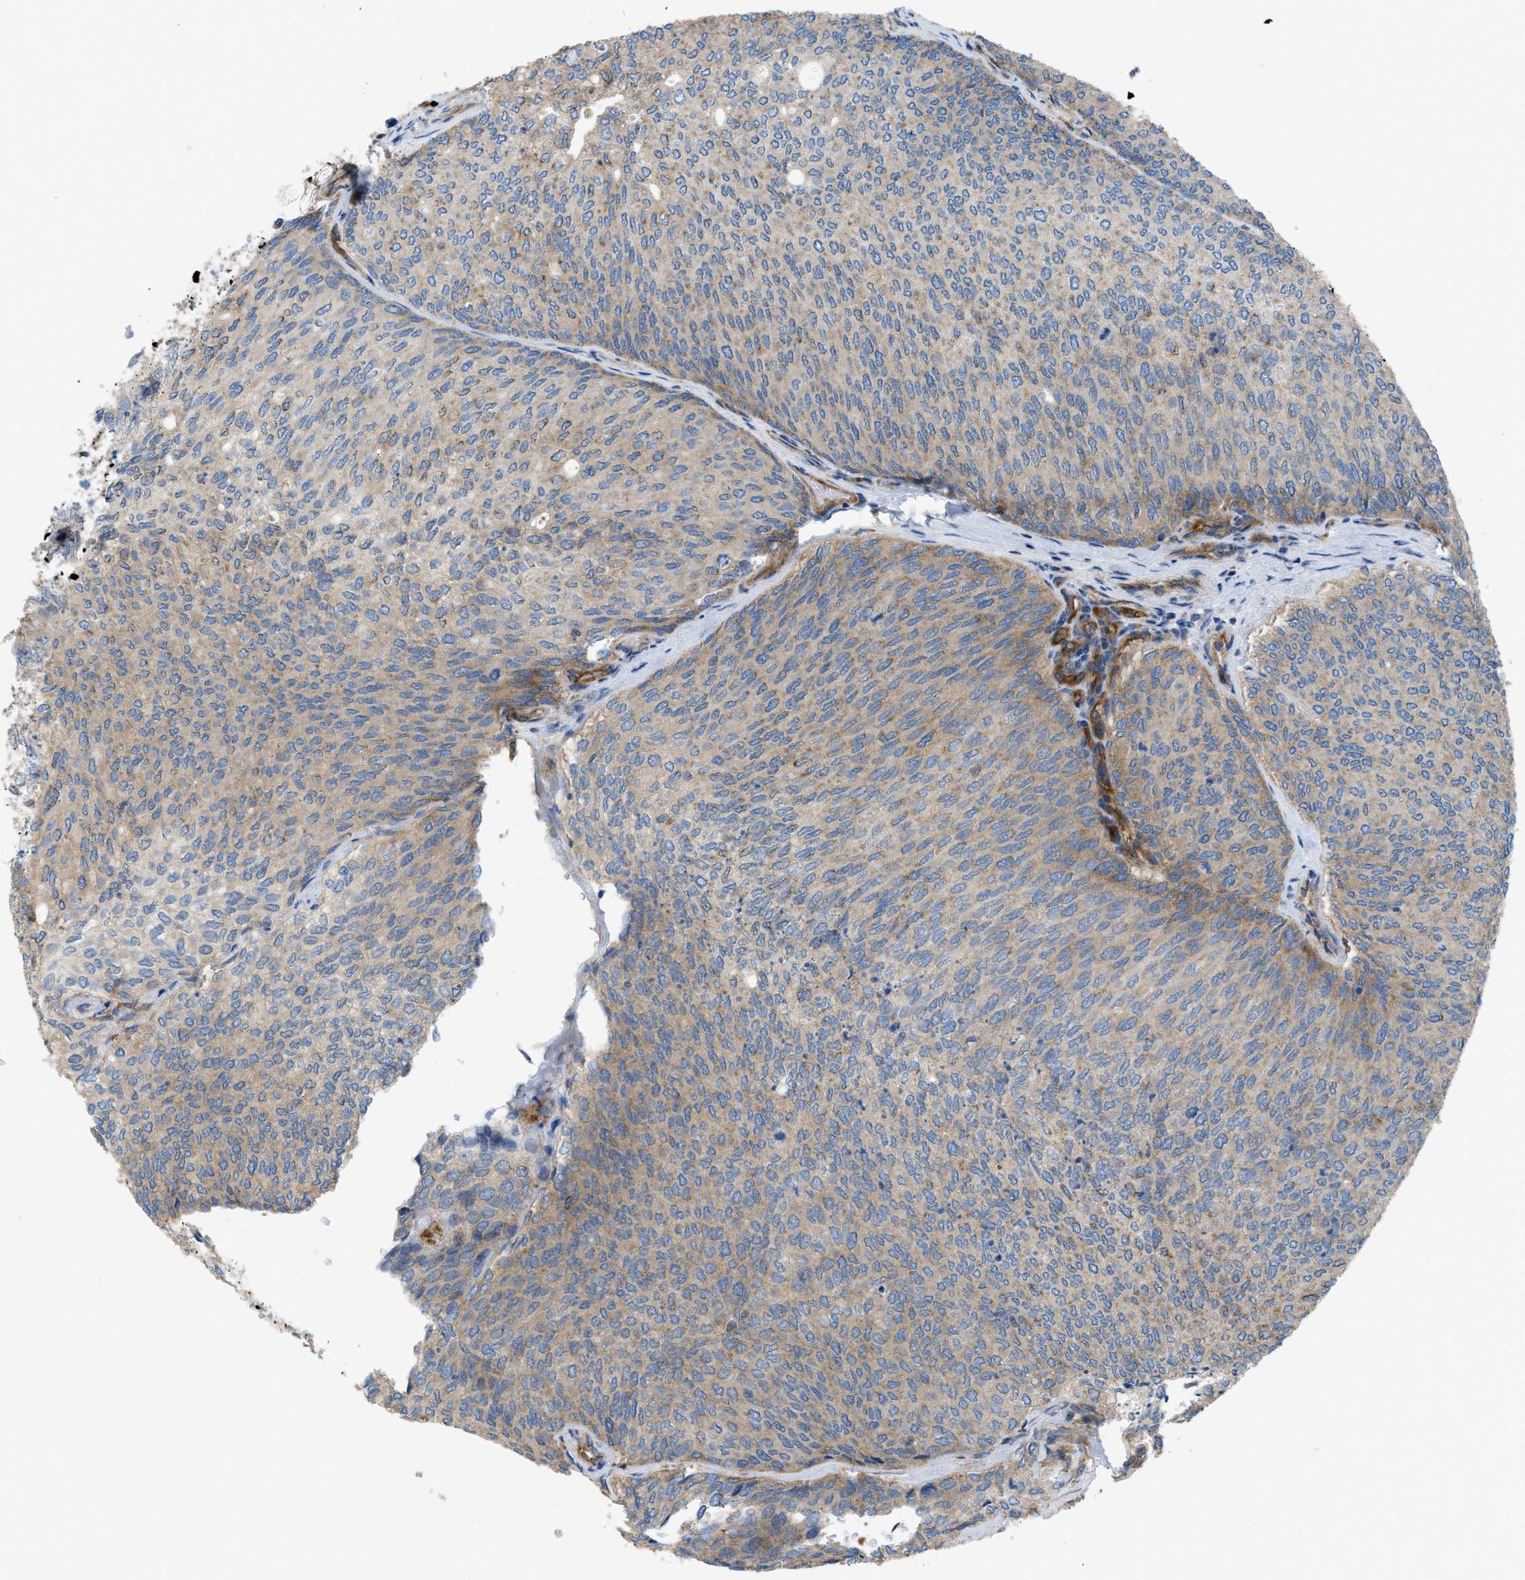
{"staining": {"intensity": "moderate", "quantity": "25%-75%", "location": "cytoplasmic/membranous"}, "tissue": "urothelial cancer", "cell_type": "Tumor cells", "image_type": "cancer", "snomed": [{"axis": "morphology", "description": "Urothelial carcinoma, Low grade"}, {"axis": "topography", "description": "Urinary bladder"}], "caption": "Immunohistochemical staining of human low-grade urothelial carcinoma reveals medium levels of moderate cytoplasmic/membranous protein positivity in approximately 25%-75% of tumor cells.", "gene": "ATP2A3", "patient": {"sex": "female", "age": 79}}